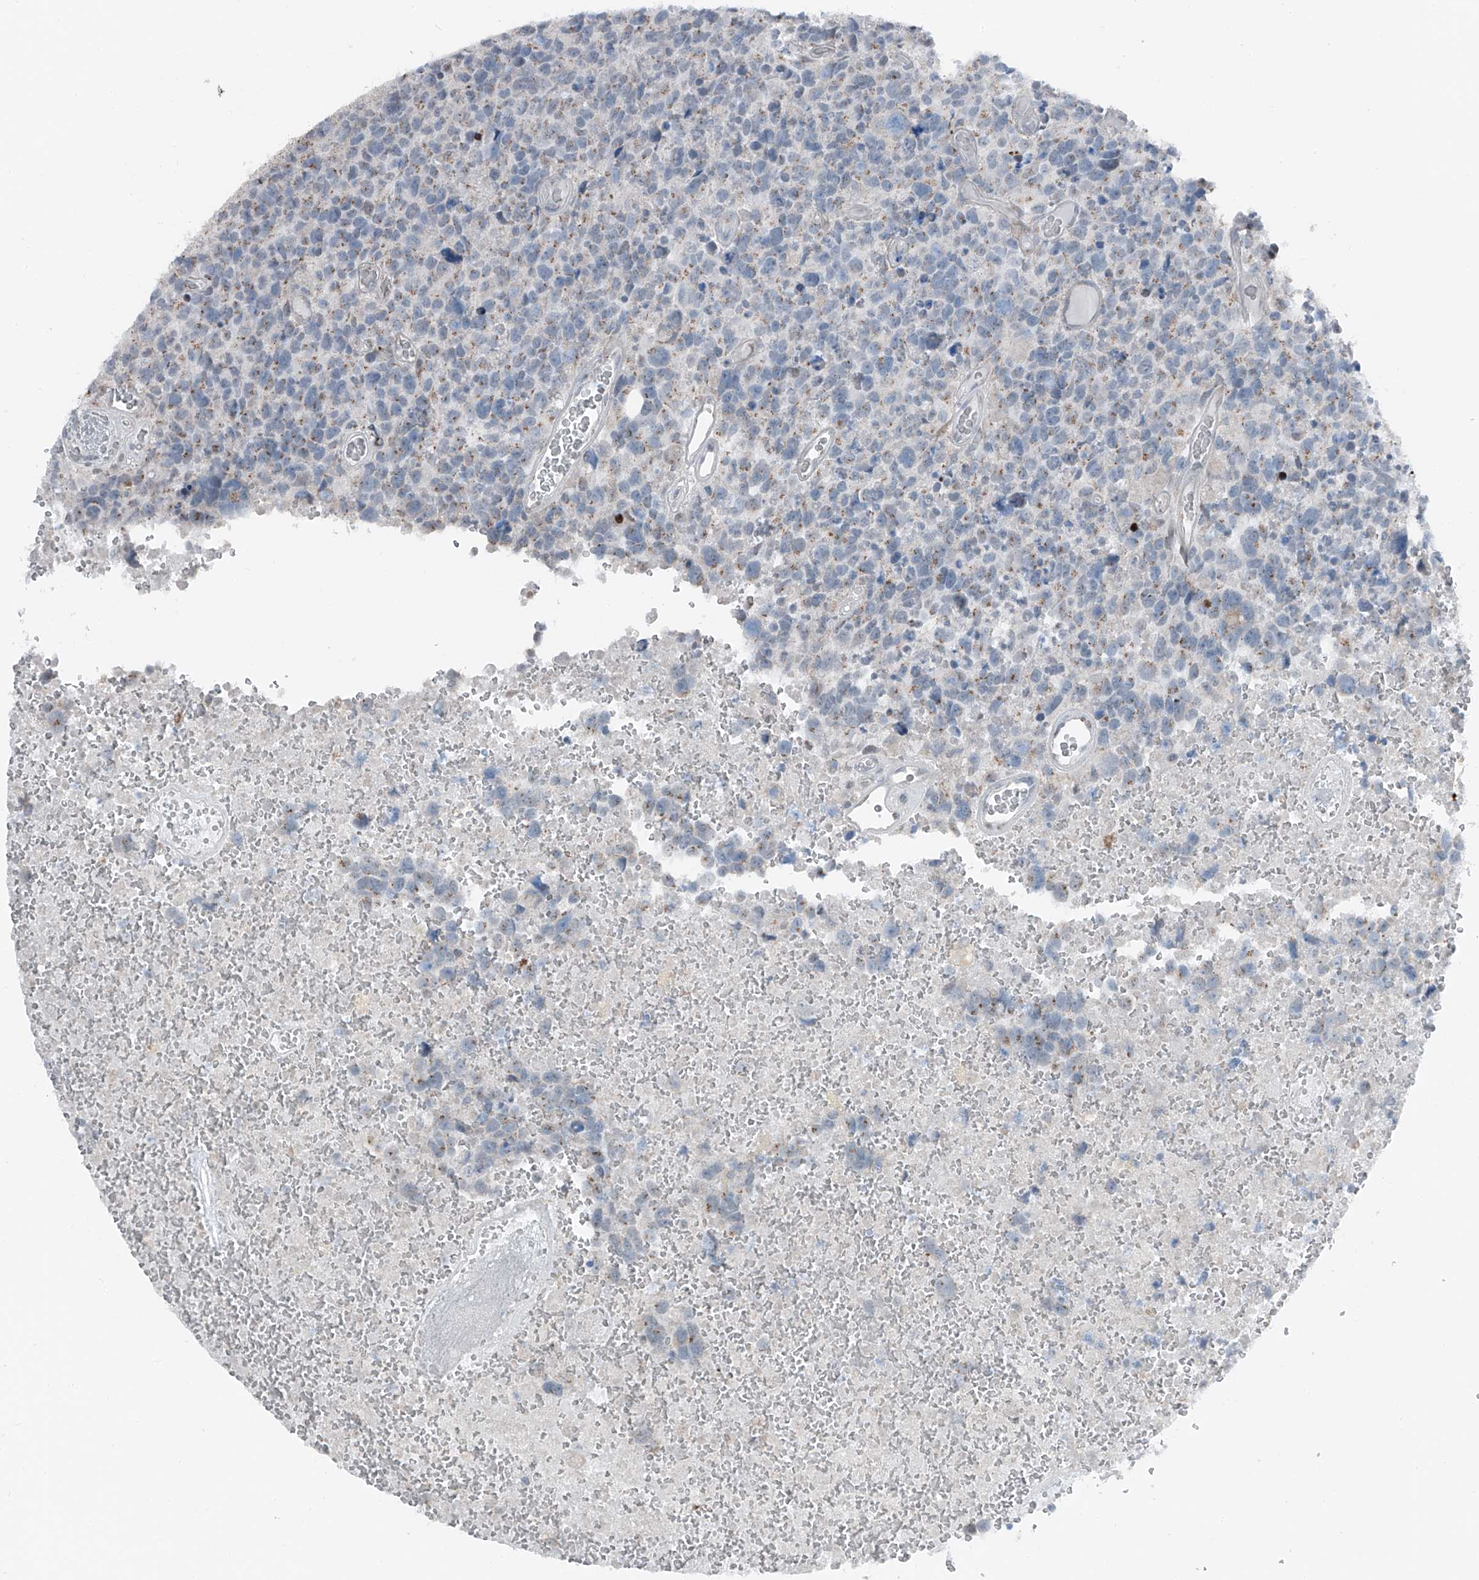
{"staining": {"intensity": "negative", "quantity": "none", "location": "none"}, "tissue": "glioma", "cell_type": "Tumor cells", "image_type": "cancer", "snomed": [{"axis": "morphology", "description": "Glioma, malignant, High grade"}, {"axis": "topography", "description": "Brain"}], "caption": "This is an immunohistochemistry image of human glioma. There is no expression in tumor cells.", "gene": "DYRK1B", "patient": {"sex": "male", "age": 69}}